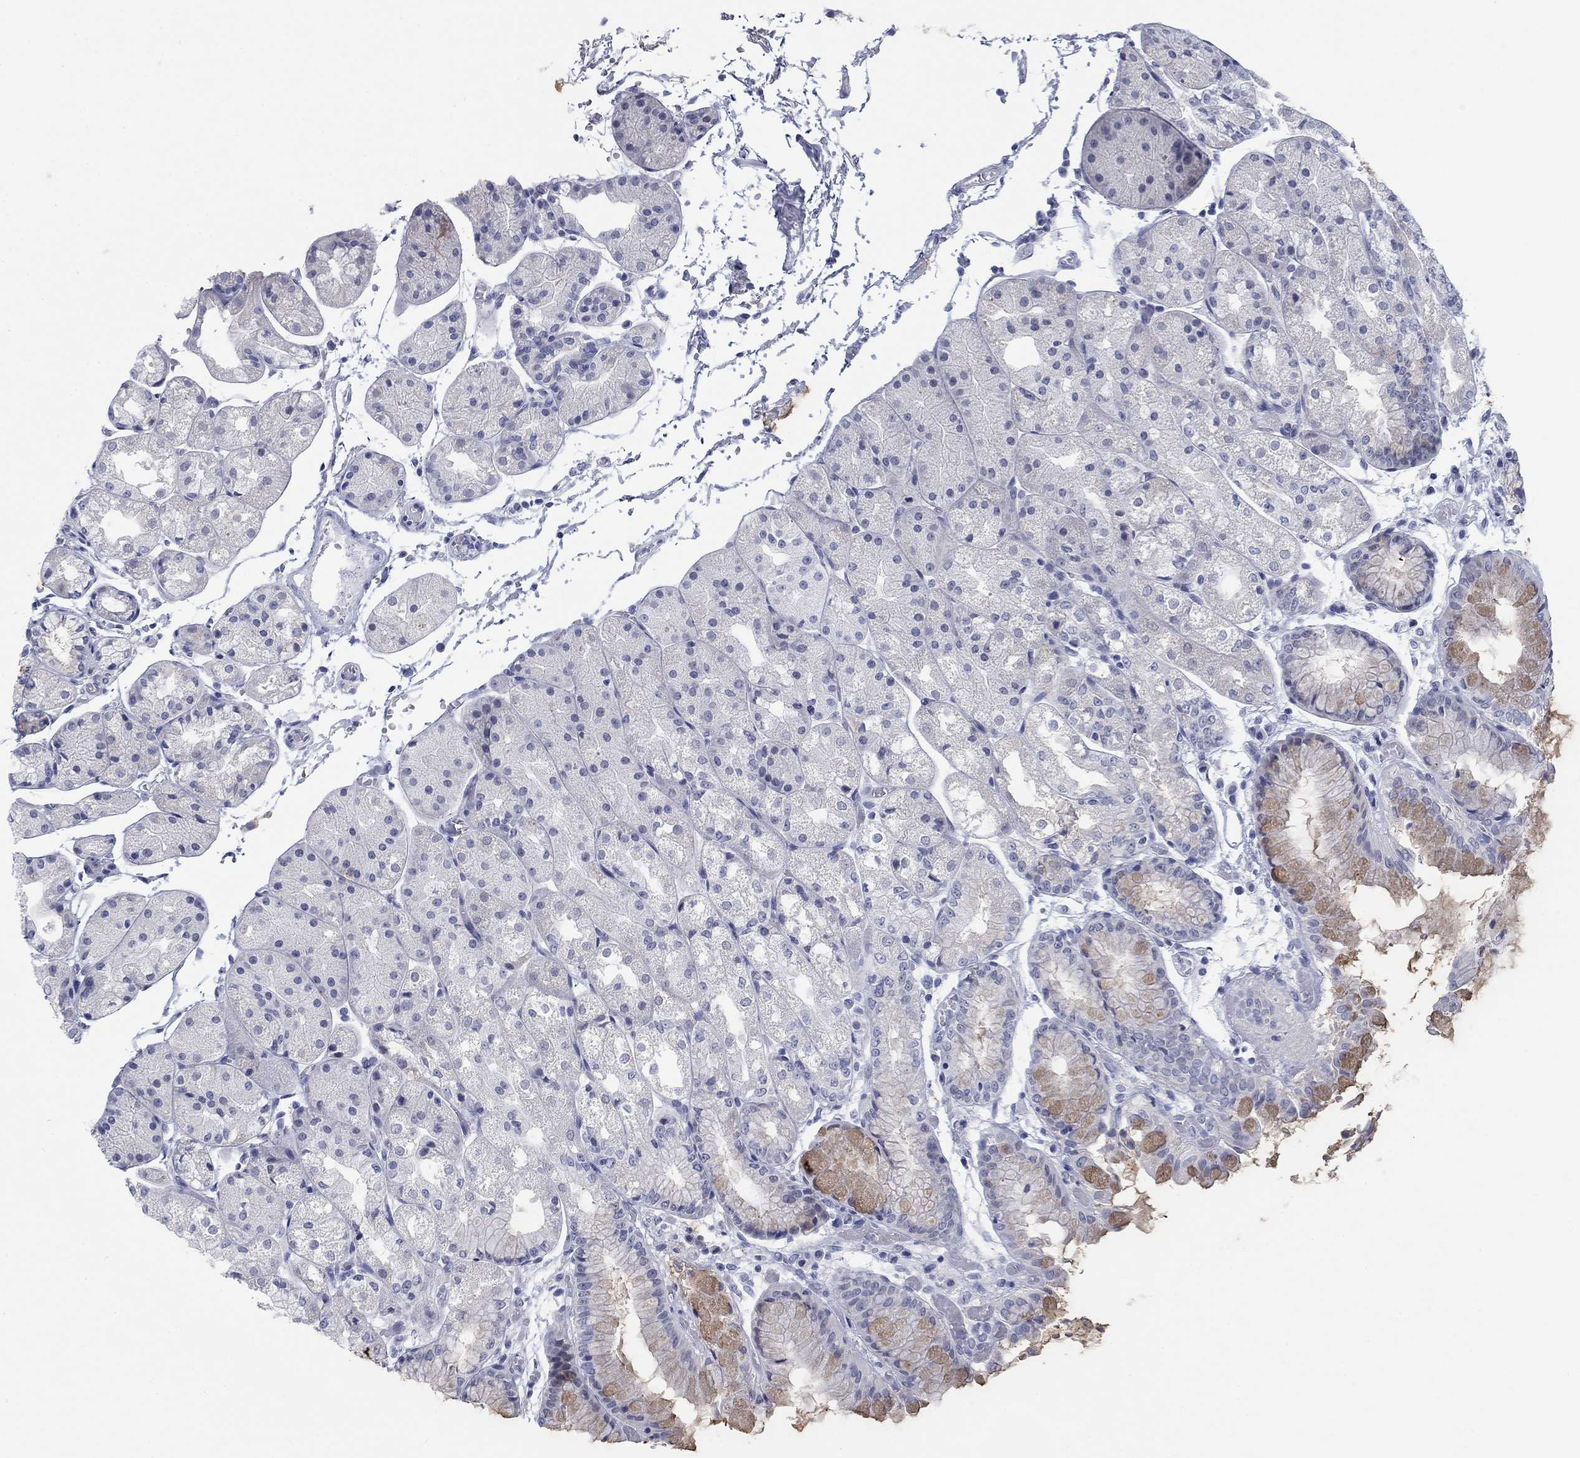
{"staining": {"intensity": "moderate", "quantity": "<25%", "location": "cytoplasmic/membranous"}, "tissue": "stomach", "cell_type": "Glandular cells", "image_type": "normal", "snomed": [{"axis": "morphology", "description": "Normal tissue, NOS"}, {"axis": "topography", "description": "Stomach, upper"}], "caption": "A histopathology image showing moderate cytoplasmic/membranous expression in about <25% of glandular cells in unremarkable stomach, as visualized by brown immunohistochemical staining.", "gene": "DNAL1", "patient": {"sex": "male", "age": 72}}